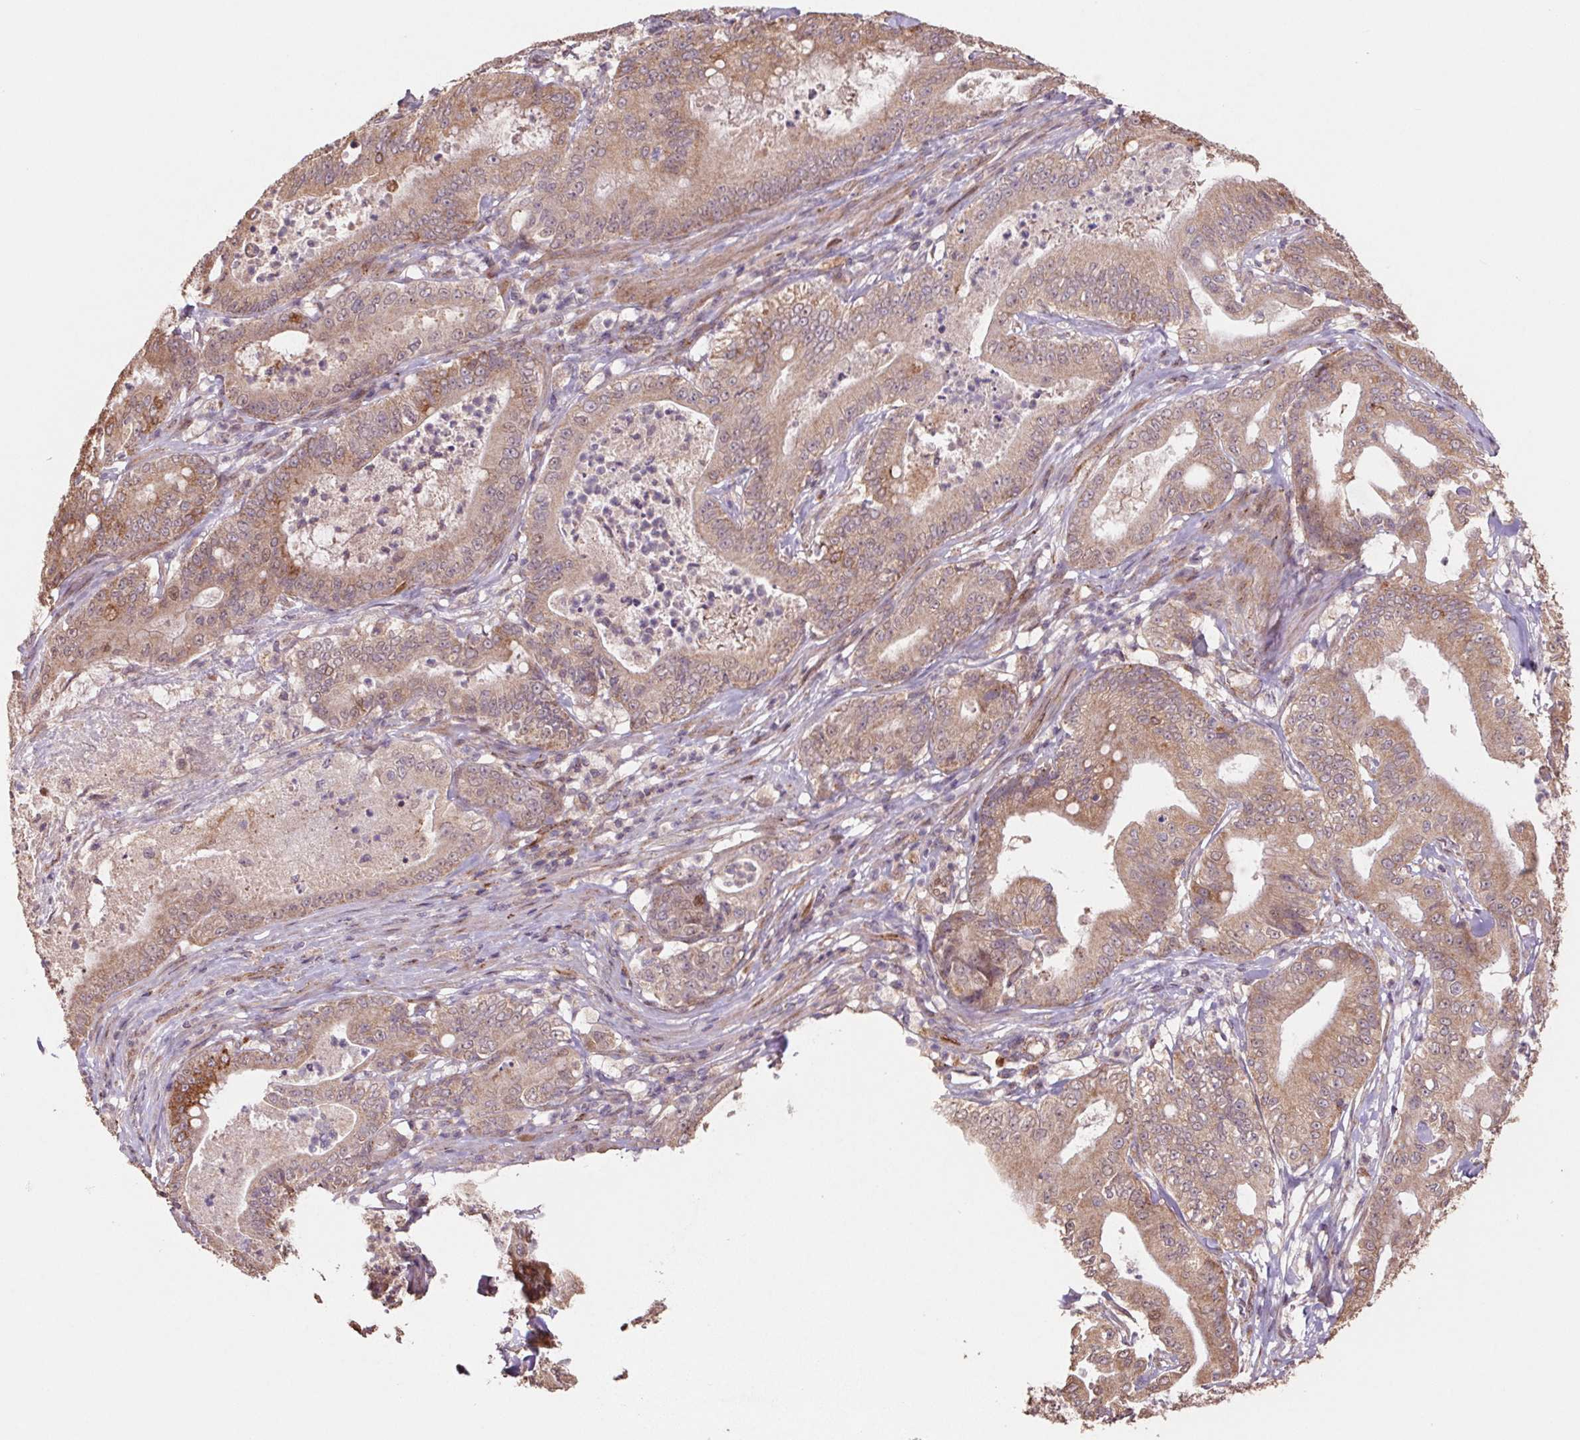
{"staining": {"intensity": "moderate", "quantity": "25%-75%", "location": "cytoplasmic/membranous"}, "tissue": "pancreatic cancer", "cell_type": "Tumor cells", "image_type": "cancer", "snomed": [{"axis": "morphology", "description": "Adenocarcinoma, NOS"}, {"axis": "topography", "description": "Pancreas"}], "caption": "High-power microscopy captured an immunohistochemistry image of pancreatic adenocarcinoma, revealing moderate cytoplasmic/membranous staining in approximately 25%-75% of tumor cells.", "gene": "PDHA1", "patient": {"sex": "male", "age": 71}}